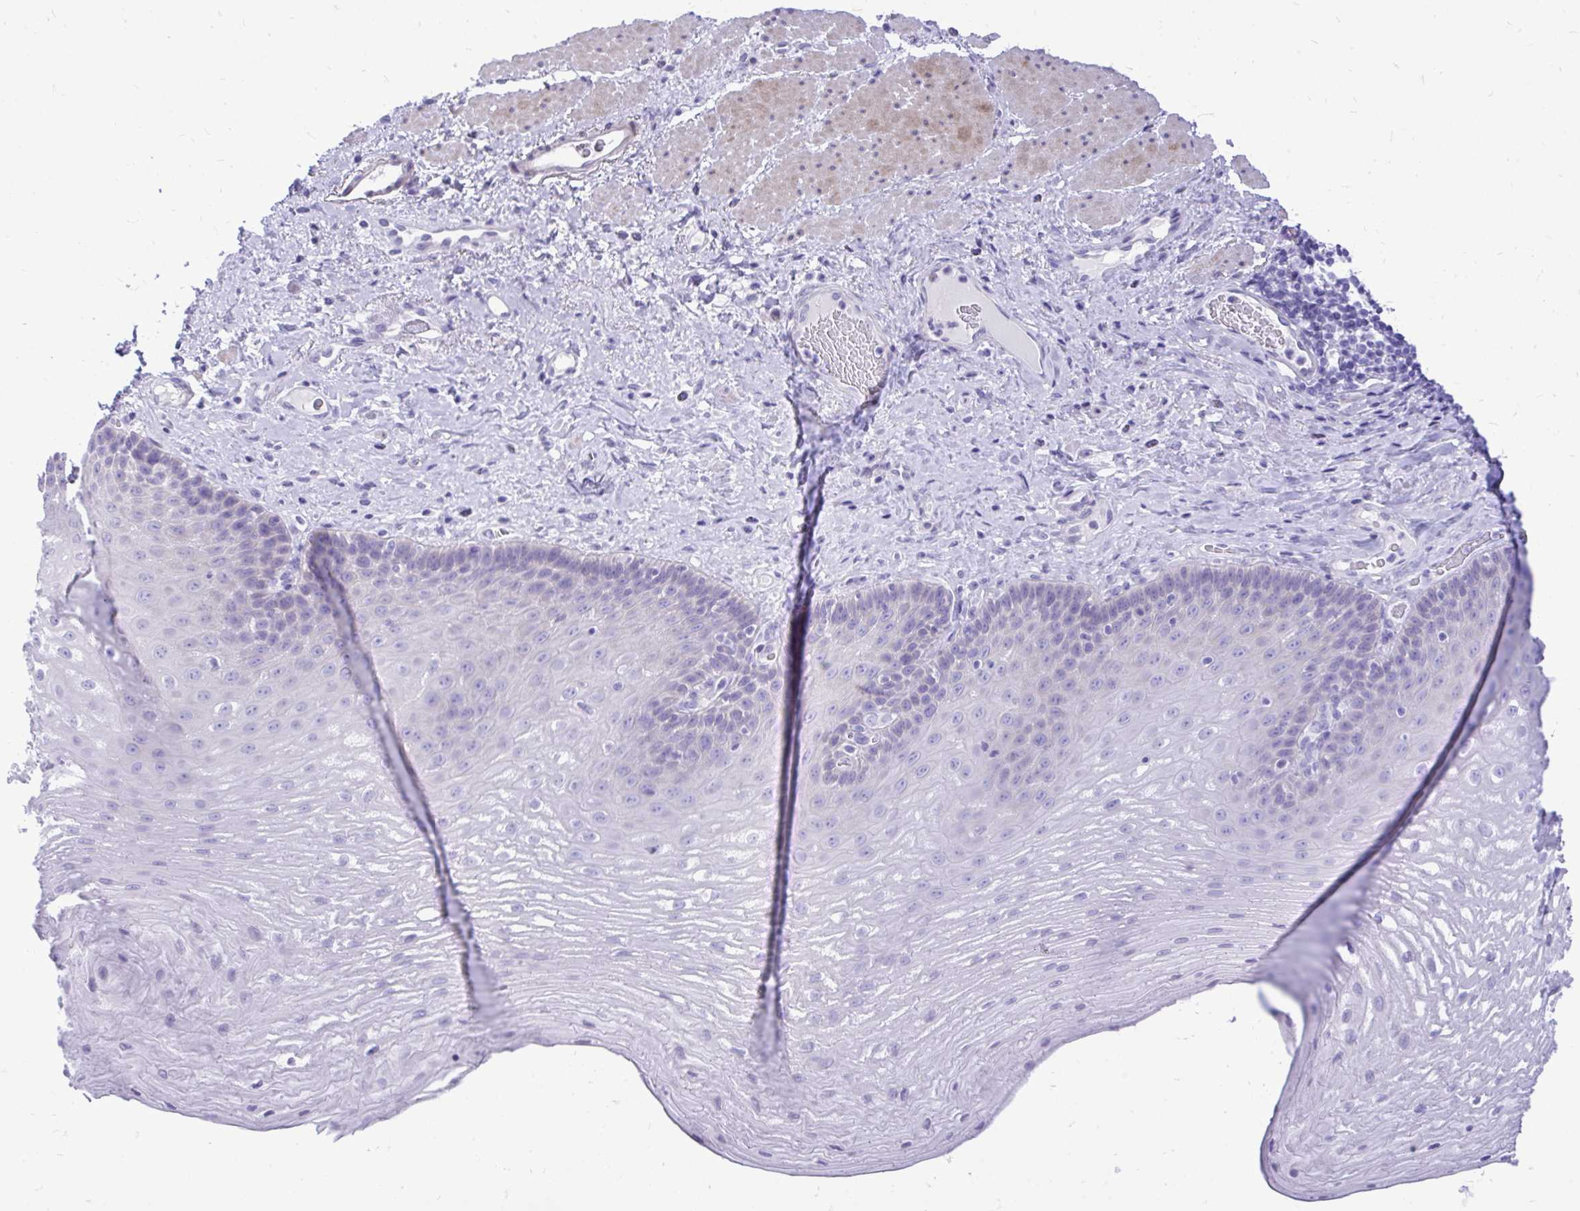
{"staining": {"intensity": "negative", "quantity": "none", "location": "none"}, "tissue": "esophagus", "cell_type": "Squamous epithelial cells", "image_type": "normal", "snomed": [{"axis": "morphology", "description": "Normal tissue, NOS"}, {"axis": "topography", "description": "Esophagus"}], "caption": "High power microscopy photomicrograph of an immunohistochemistry micrograph of unremarkable esophagus, revealing no significant positivity in squamous epithelial cells.", "gene": "GABRA1", "patient": {"sex": "male", "age": 62}}